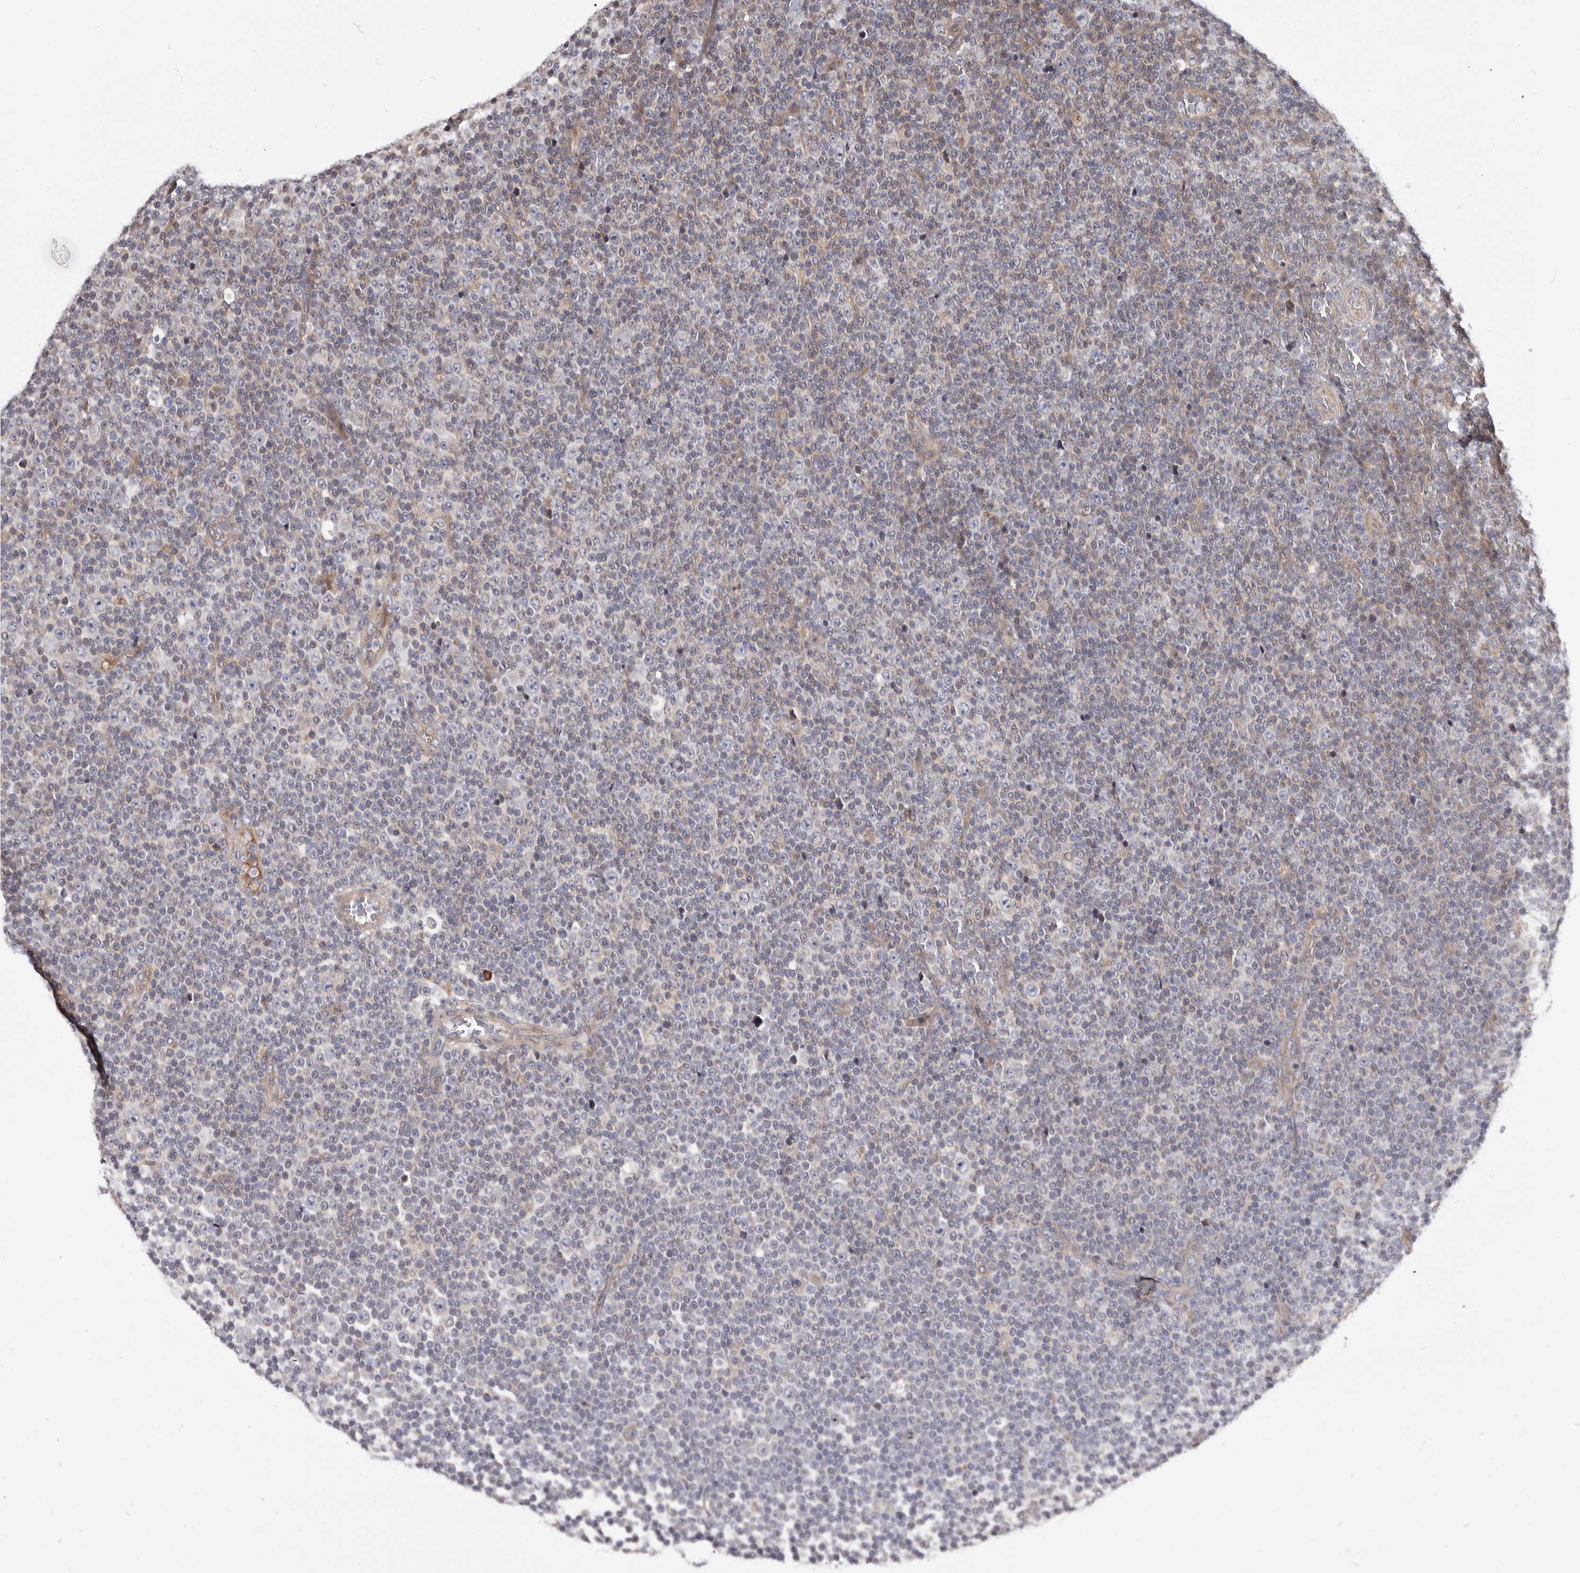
{"staining": {"intensity": "negative", "quantity": "none", "location": "none"}, "tissue": "lymphoma", "cell_type": "Tumor cells", "image_type": "cancer", "snomed": [{"axis": "morphology", "description": "Malignant lymphoma, non-Hodgkin's type, Low grade"}, {"axis": "topography", "description": "Lymph node"}], "caption": "Immunohistochemistry (IHC) of human malignant lymphoma, non-Hodgkin's type (low-grade) exhibits no expression in tumor cells.", "gene": "ASIC5", "patient": {"sex": "female", "age": 67}}